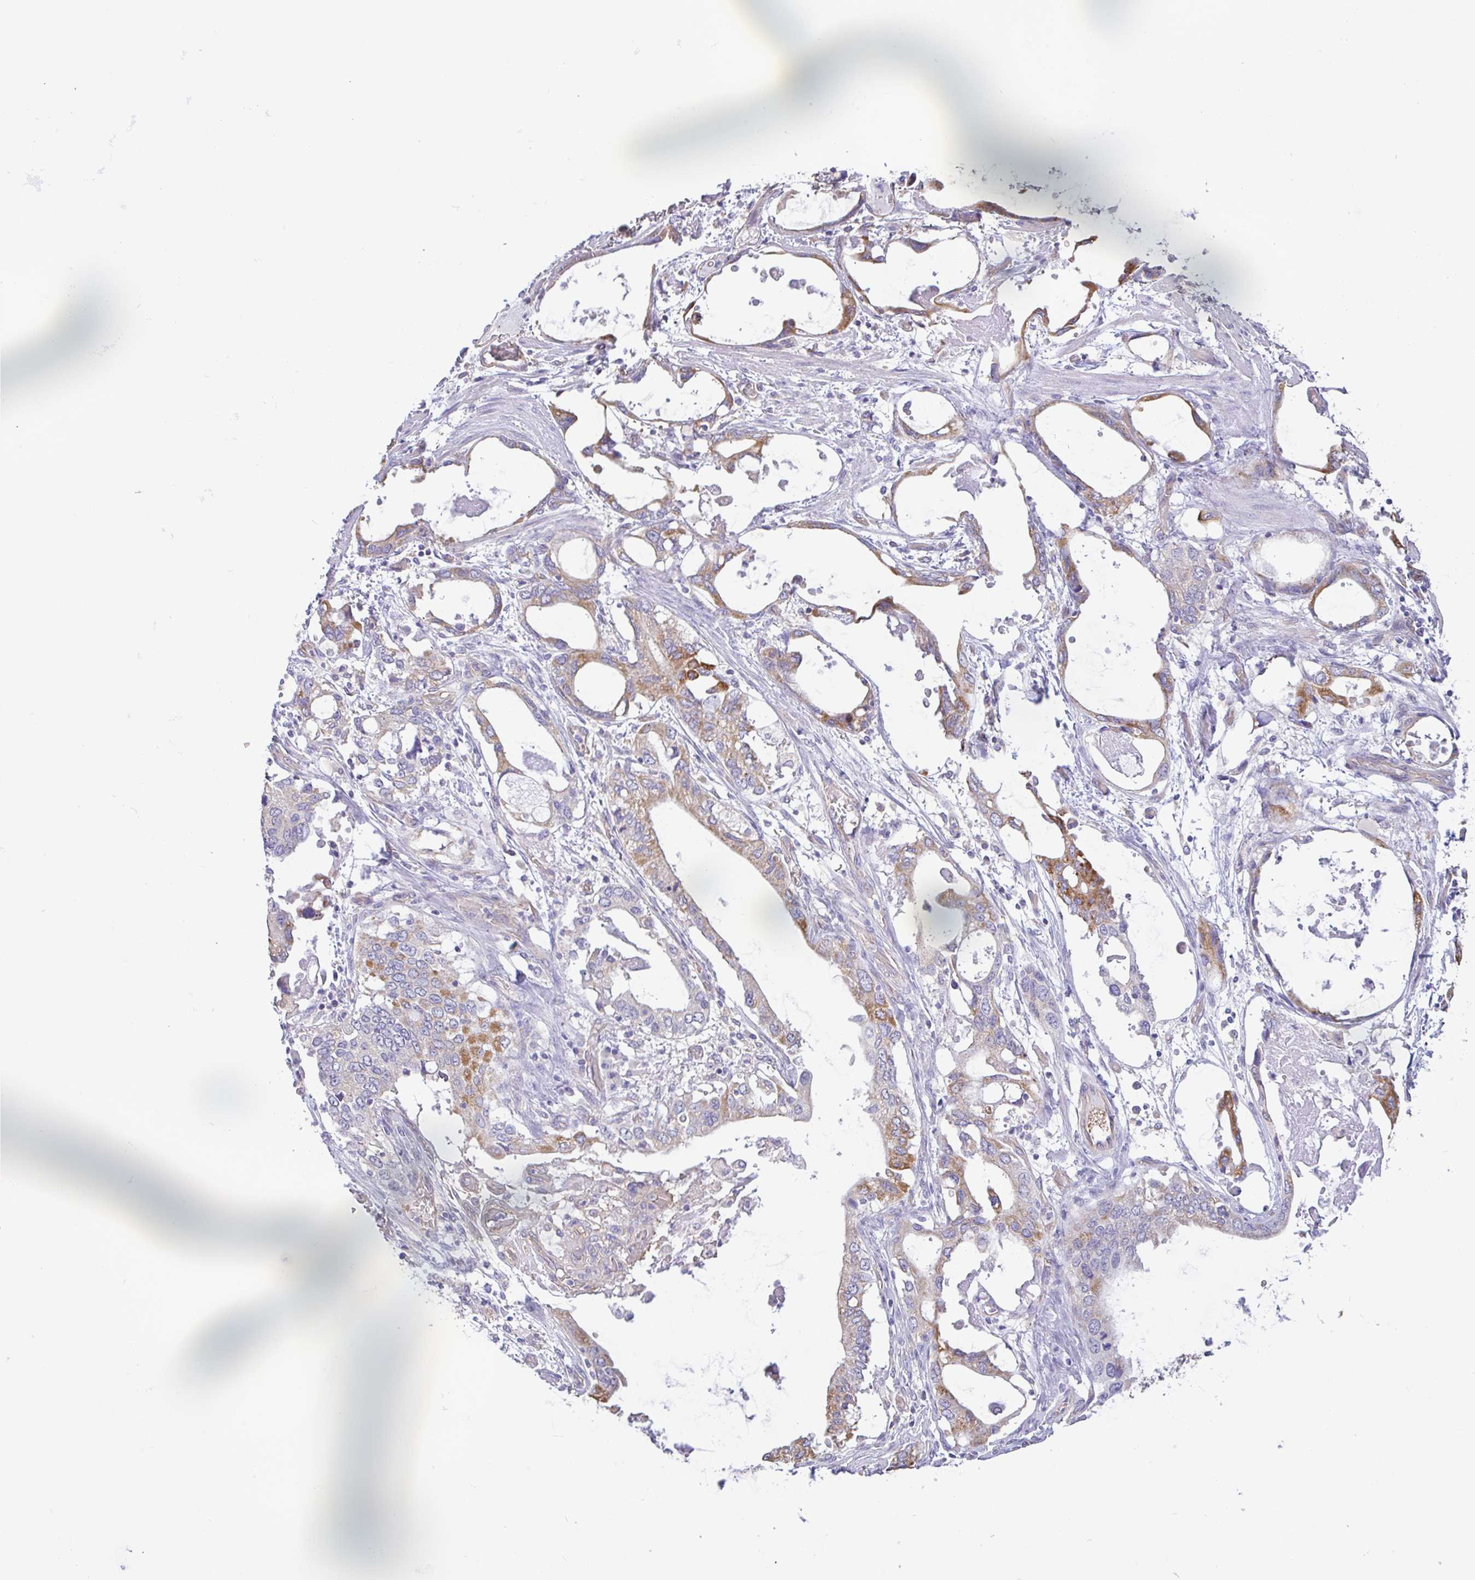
{"staining": {"intensity": "moderate", "quantity": "25%-75%", "location": "cytoplasmic/membranous"}, "tissue": "stomach cancer", "cell_type": "Tumor cells", "image_type": "cancer", "snomed": [{"axis": "morphology", "description": "Adenocarcinoma, NOS"}, {"axis": "topography", "description": "Stomach, upper"}], "caption": "Tumor cells reveal moderate cytoplasmic/membranous expression in about 25%-75% of cells in stomach cancer (adenocarcinoma).", "gene": "PLCD4", "patient": {"sex": "male", "age": 74}}